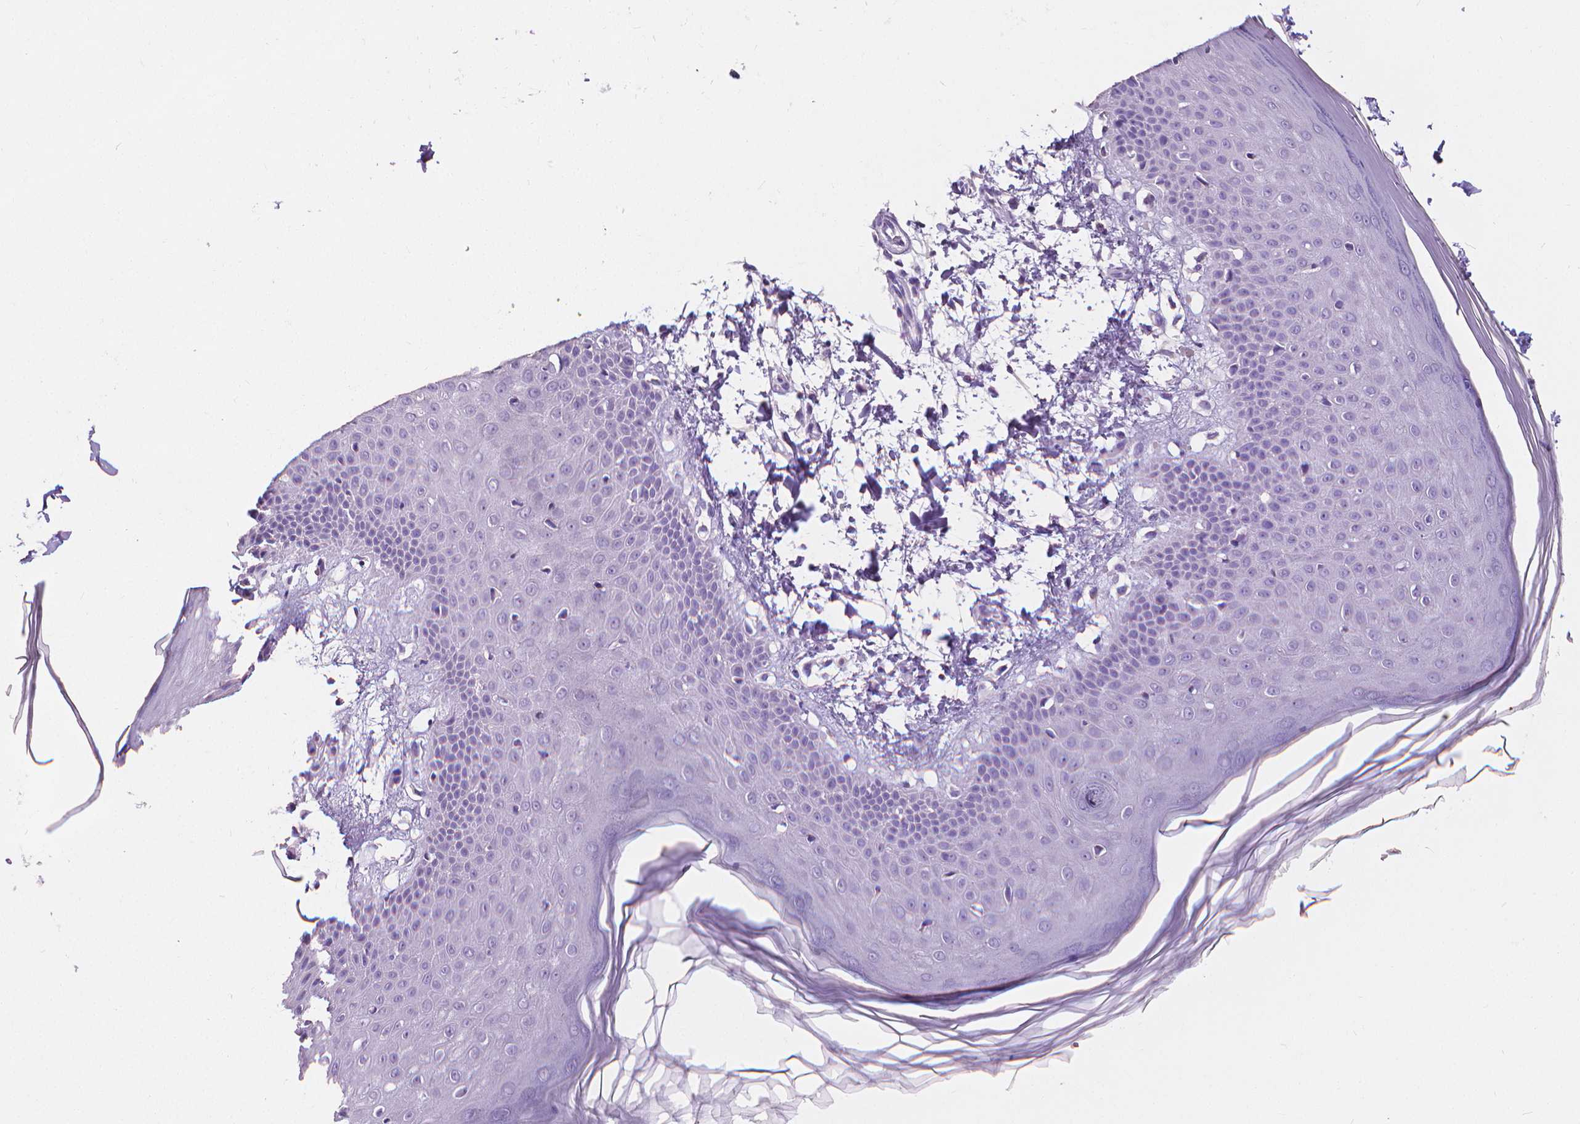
{"staining": {"intensity": "negative", "quantity": "none", "location": "none"}, "tissue": "skin", "cell_type": "Fibroblasts", "image_type": "normal", "snomed": [{"axis": "morphology", "description": "Normal tissue, NOS"}, {"axis": "topography", "description": "Skin"}], "caption": "This is an IHC image of benign skin. There is no staining in fibroblasts.", "gene": "CD4", "patient": {"sex": "female", "age": 62}}